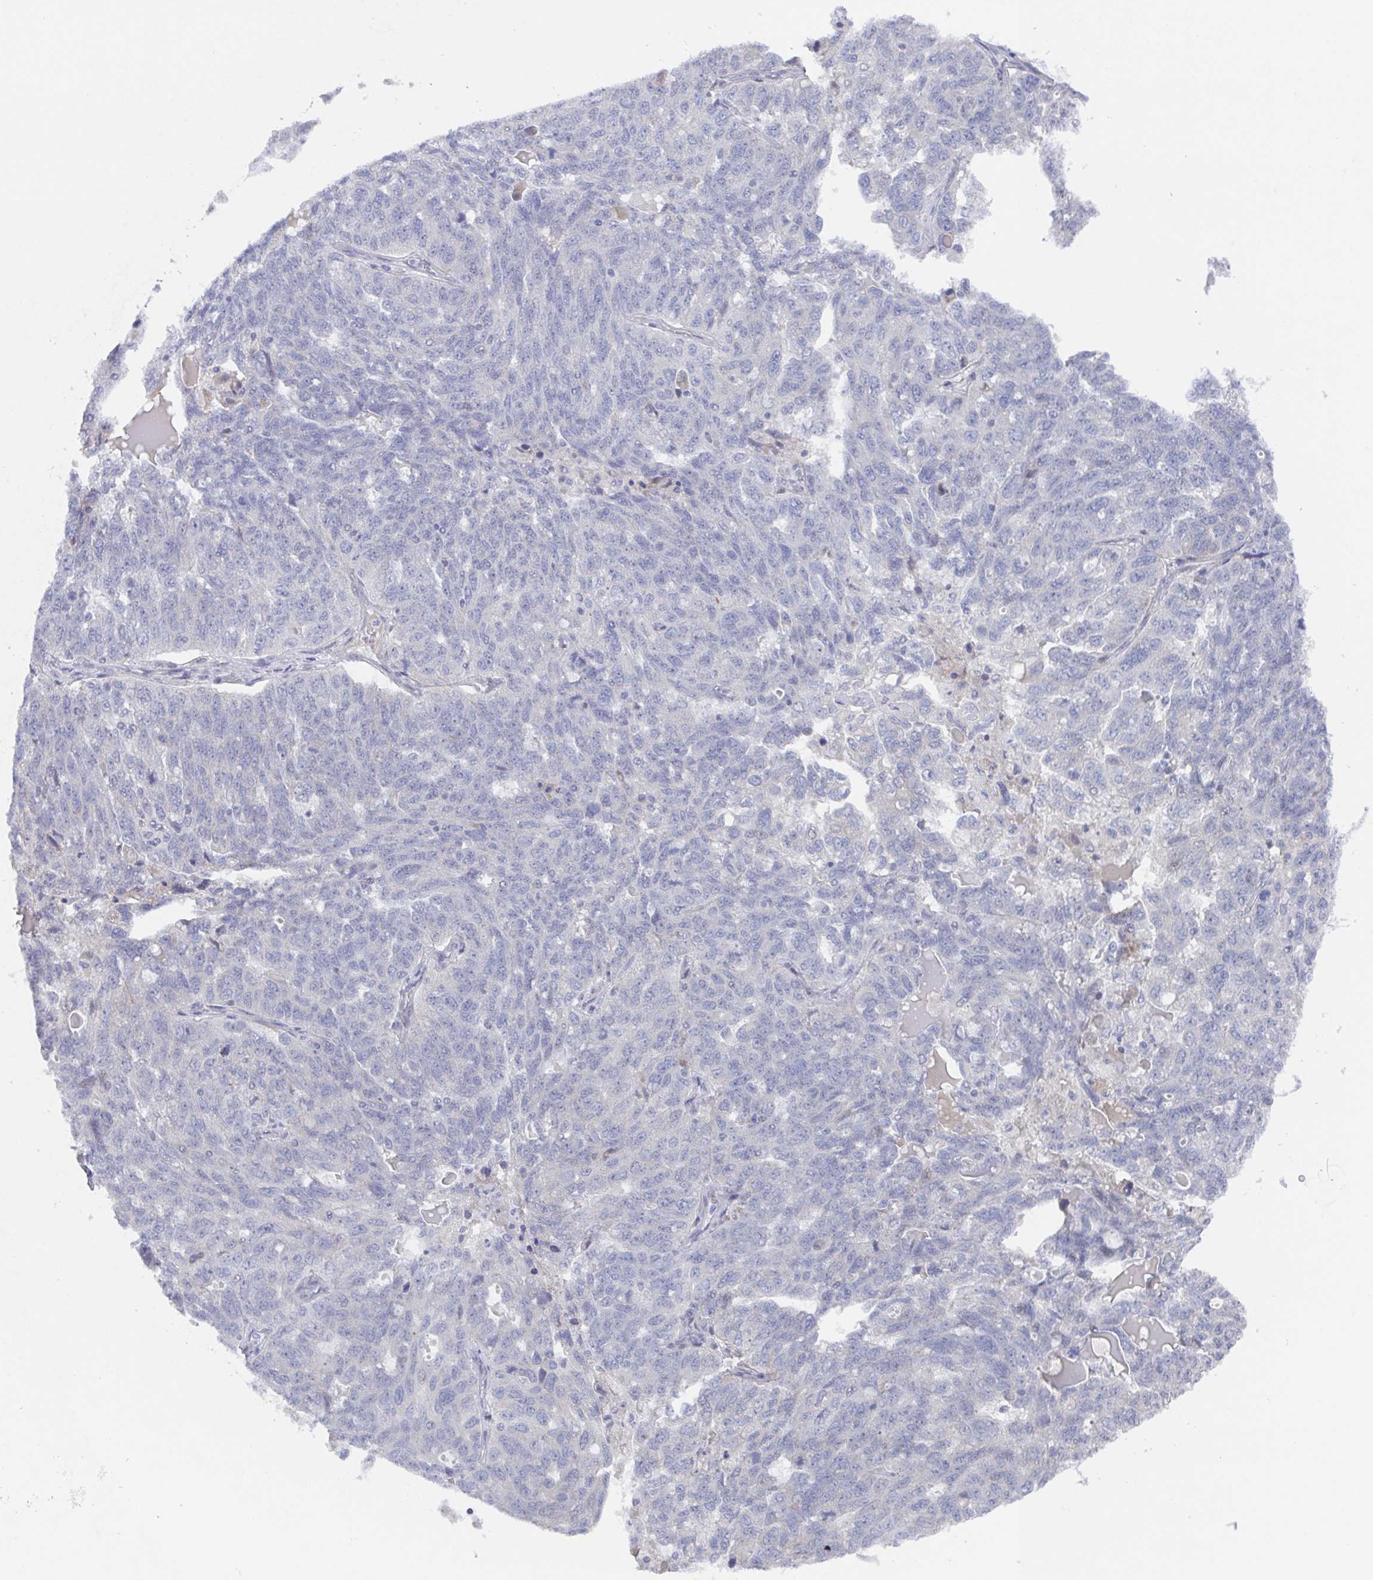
{"staining": {"intensity": "negative", "quantity": "none", "location": "none"}, "tissue": "ovarian cancer", "cell_type": "Tumor cells", "image_type": "cancer", "snomed": [{"axis": "morphology", "description": "Cystadenocarcinoma, serous, NOS"}, {"axis": "topography", "description": "Ovary"}], "caption": "The image displays no significant positivity in tumor cells of serous cystadenocarcinoma (ovarian).", "gene": "POU2F3", "patient": {"sex": "female", "age": 71}}